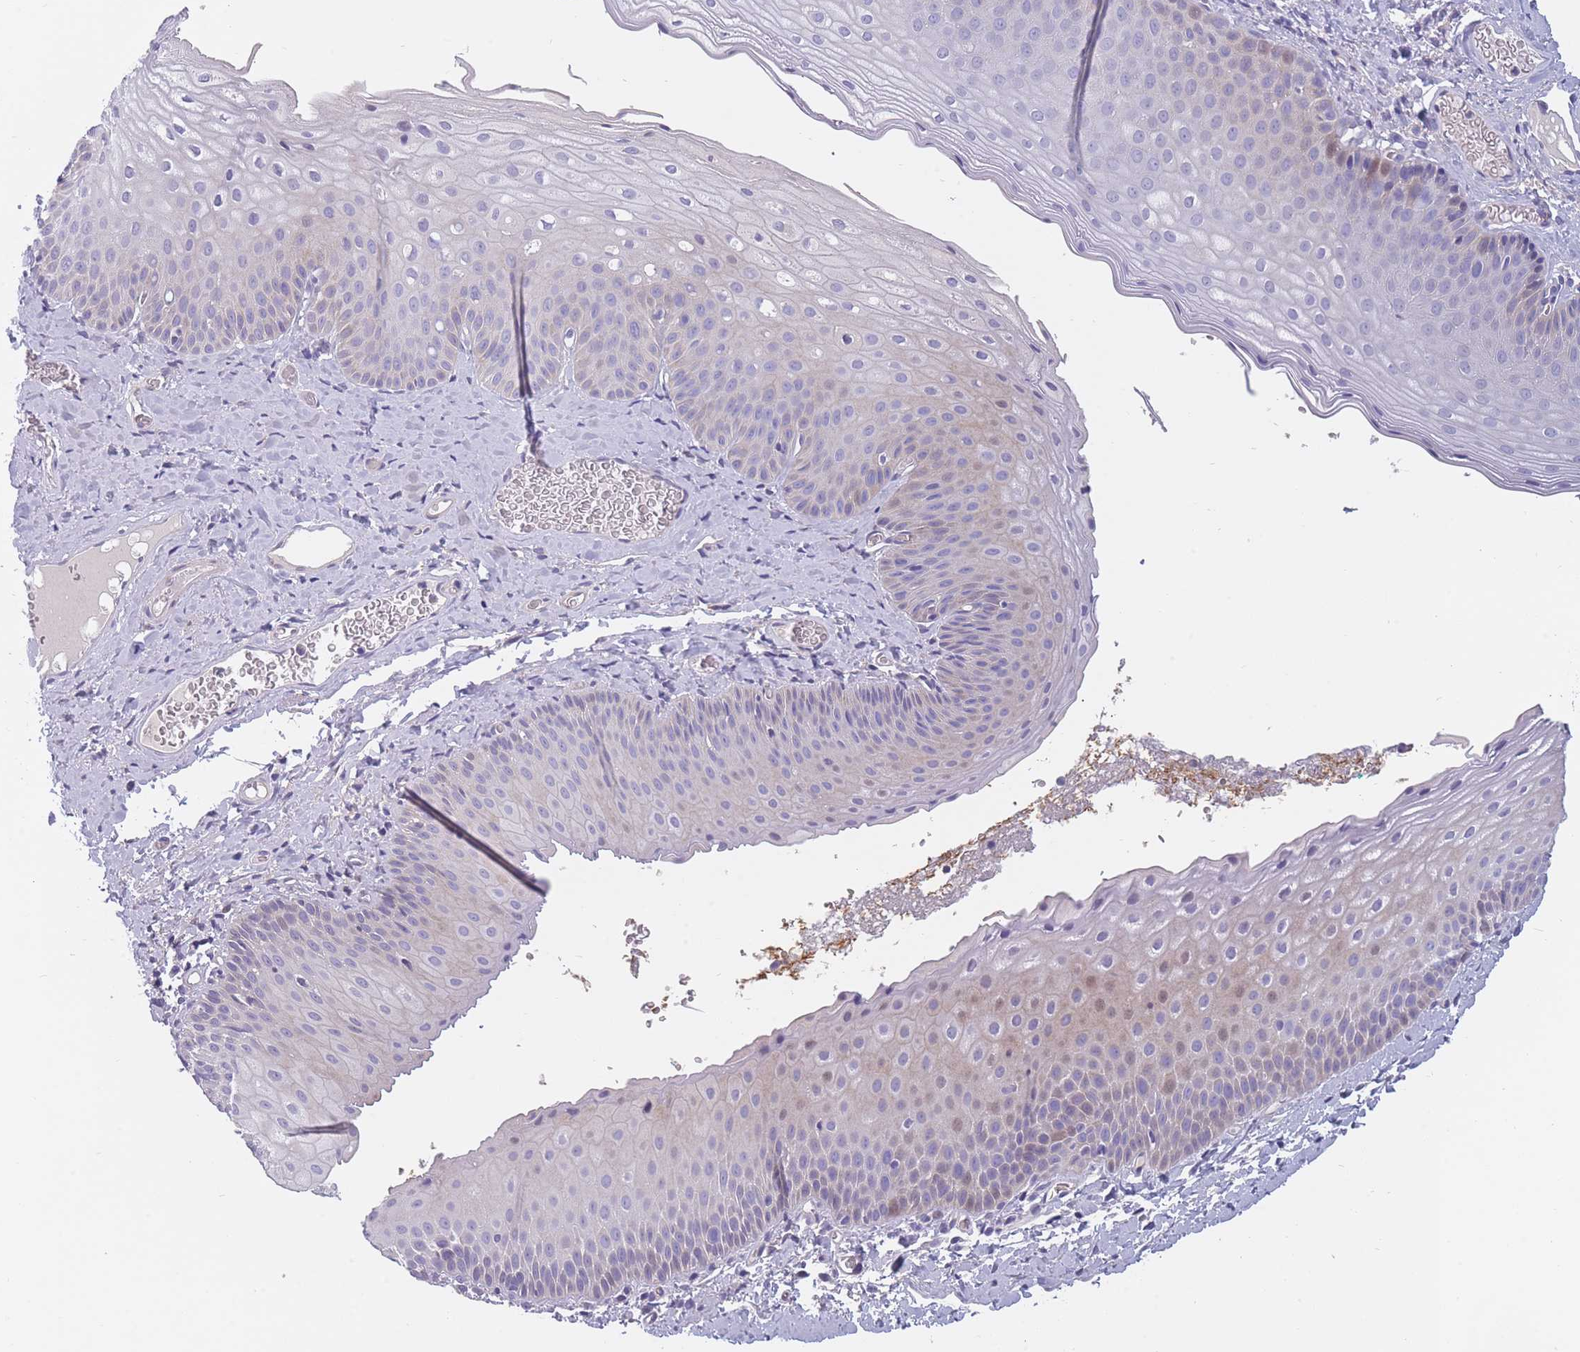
{"staining": {"intensity": "weak", "quantity": "<25%", "location": "cytoplasmic/membranous,nuclear"}, "tissue": "skin", "cell_type": "Epidermal cells", "image_type": "normal", "snomed": [{"axis": "morphology", "description": "Normal tissue, NOS"}, {"axis": "morphology", "description": "Hemorrhoids"}, {"axis": "morphology", "description": "Inflammation, NOS"}, {"axis": "topography", "description": "Anal"}], "caption": "High power microscopy histopathology image of an IHC micrograph of benign skin, revealing no significant staining in epidermal cells.", "gene": "FAM83F", "patient": {"sex": "male", "age": 60}}